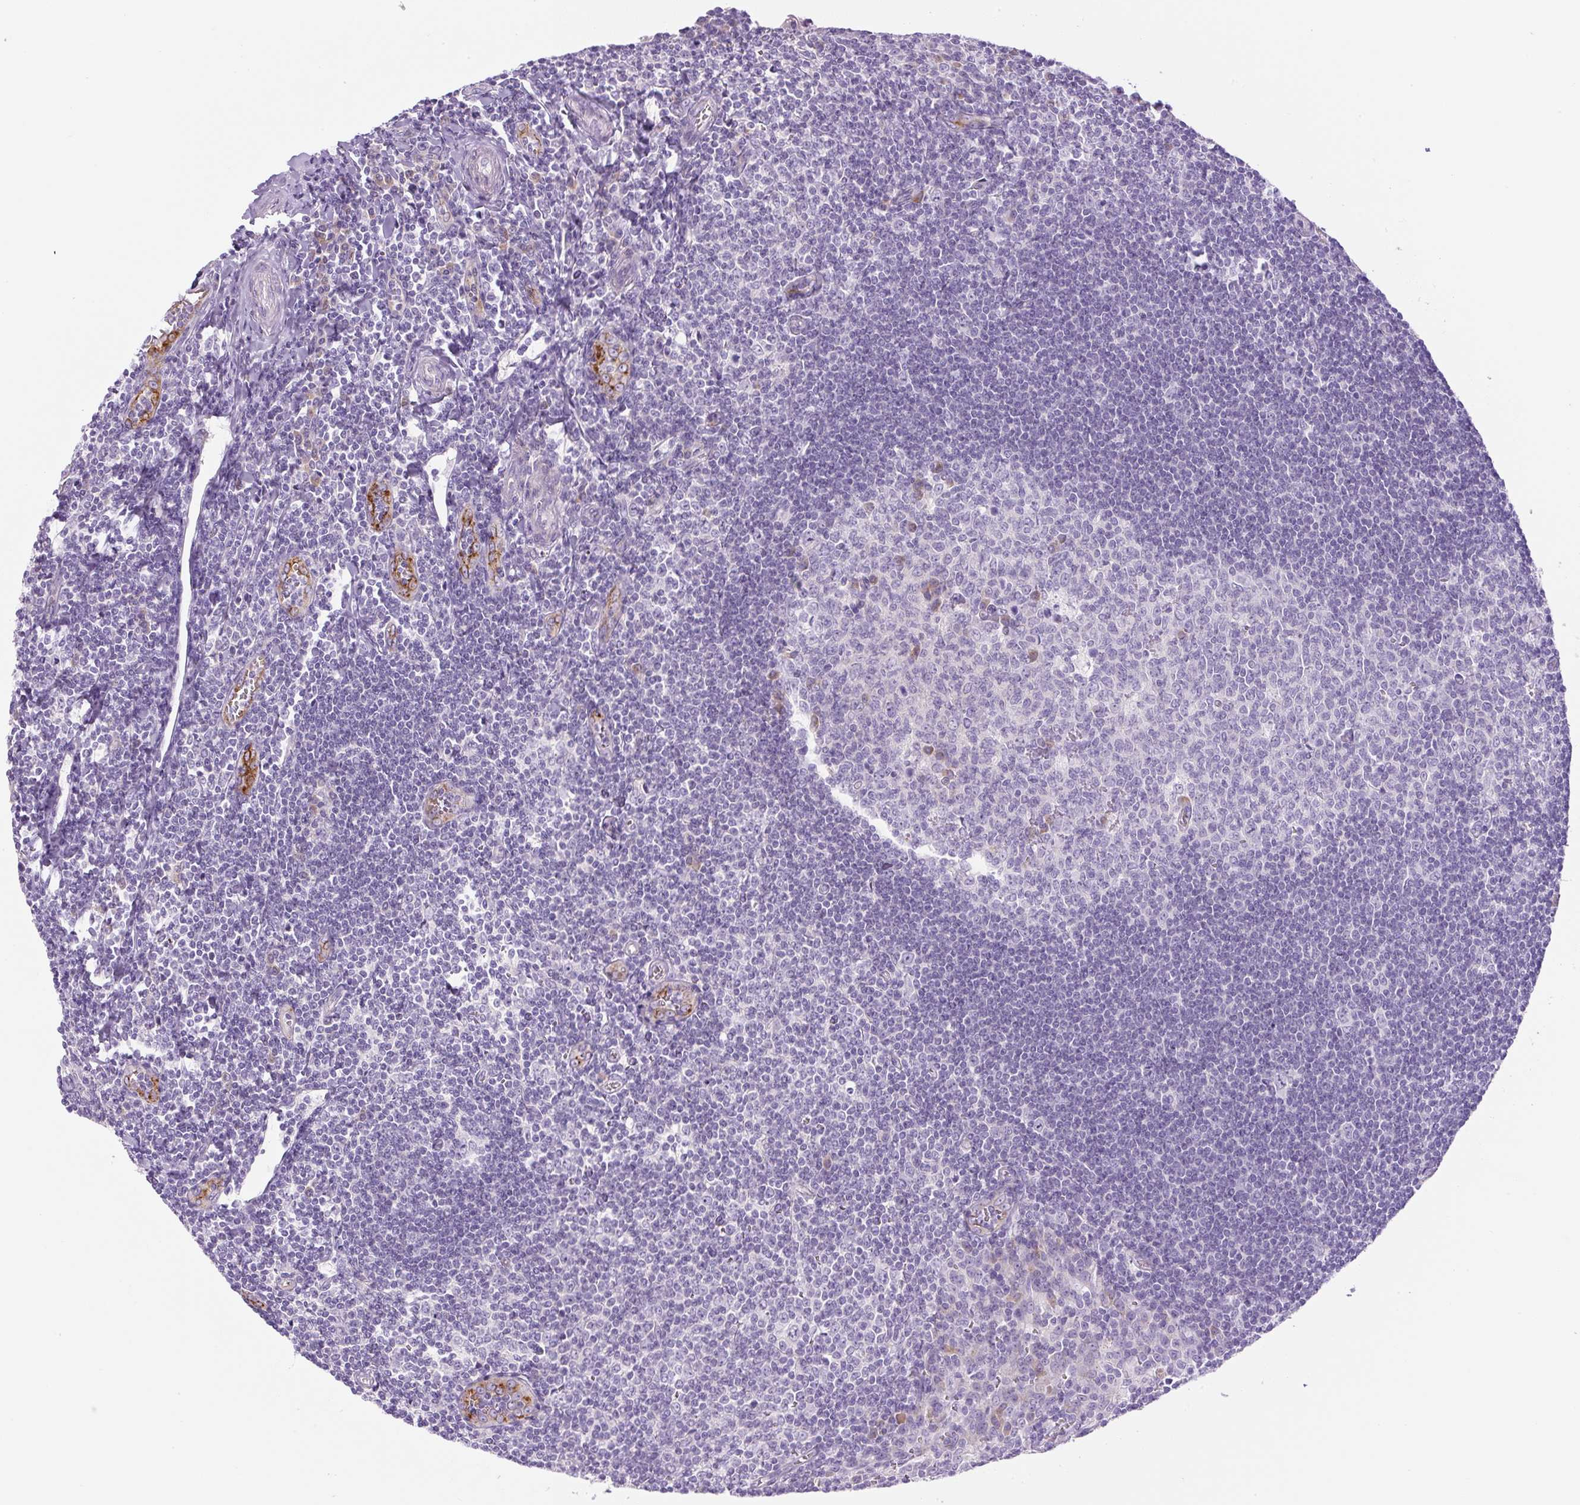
{"staining": {"intensity": "negative", "quantity": "none", "location": "none"}, "tissue": "tonsil", "cell_type": "Germinal center cells", "image_type": "normal", "snomed": [{"axis": "morphology", "description": "Normal tissue, NOS"}, {"axis": "topography", "description": "Tonsil"}], "caption": "High magnification brightfield microscopy of unremarkable tonsil stained with DAB (brown) and counterstained with hematoxylin (blue): germinal center cells show no significant positivity.", "gene": "RSPO4", "patient": {"sex": "male", "age": 27}}